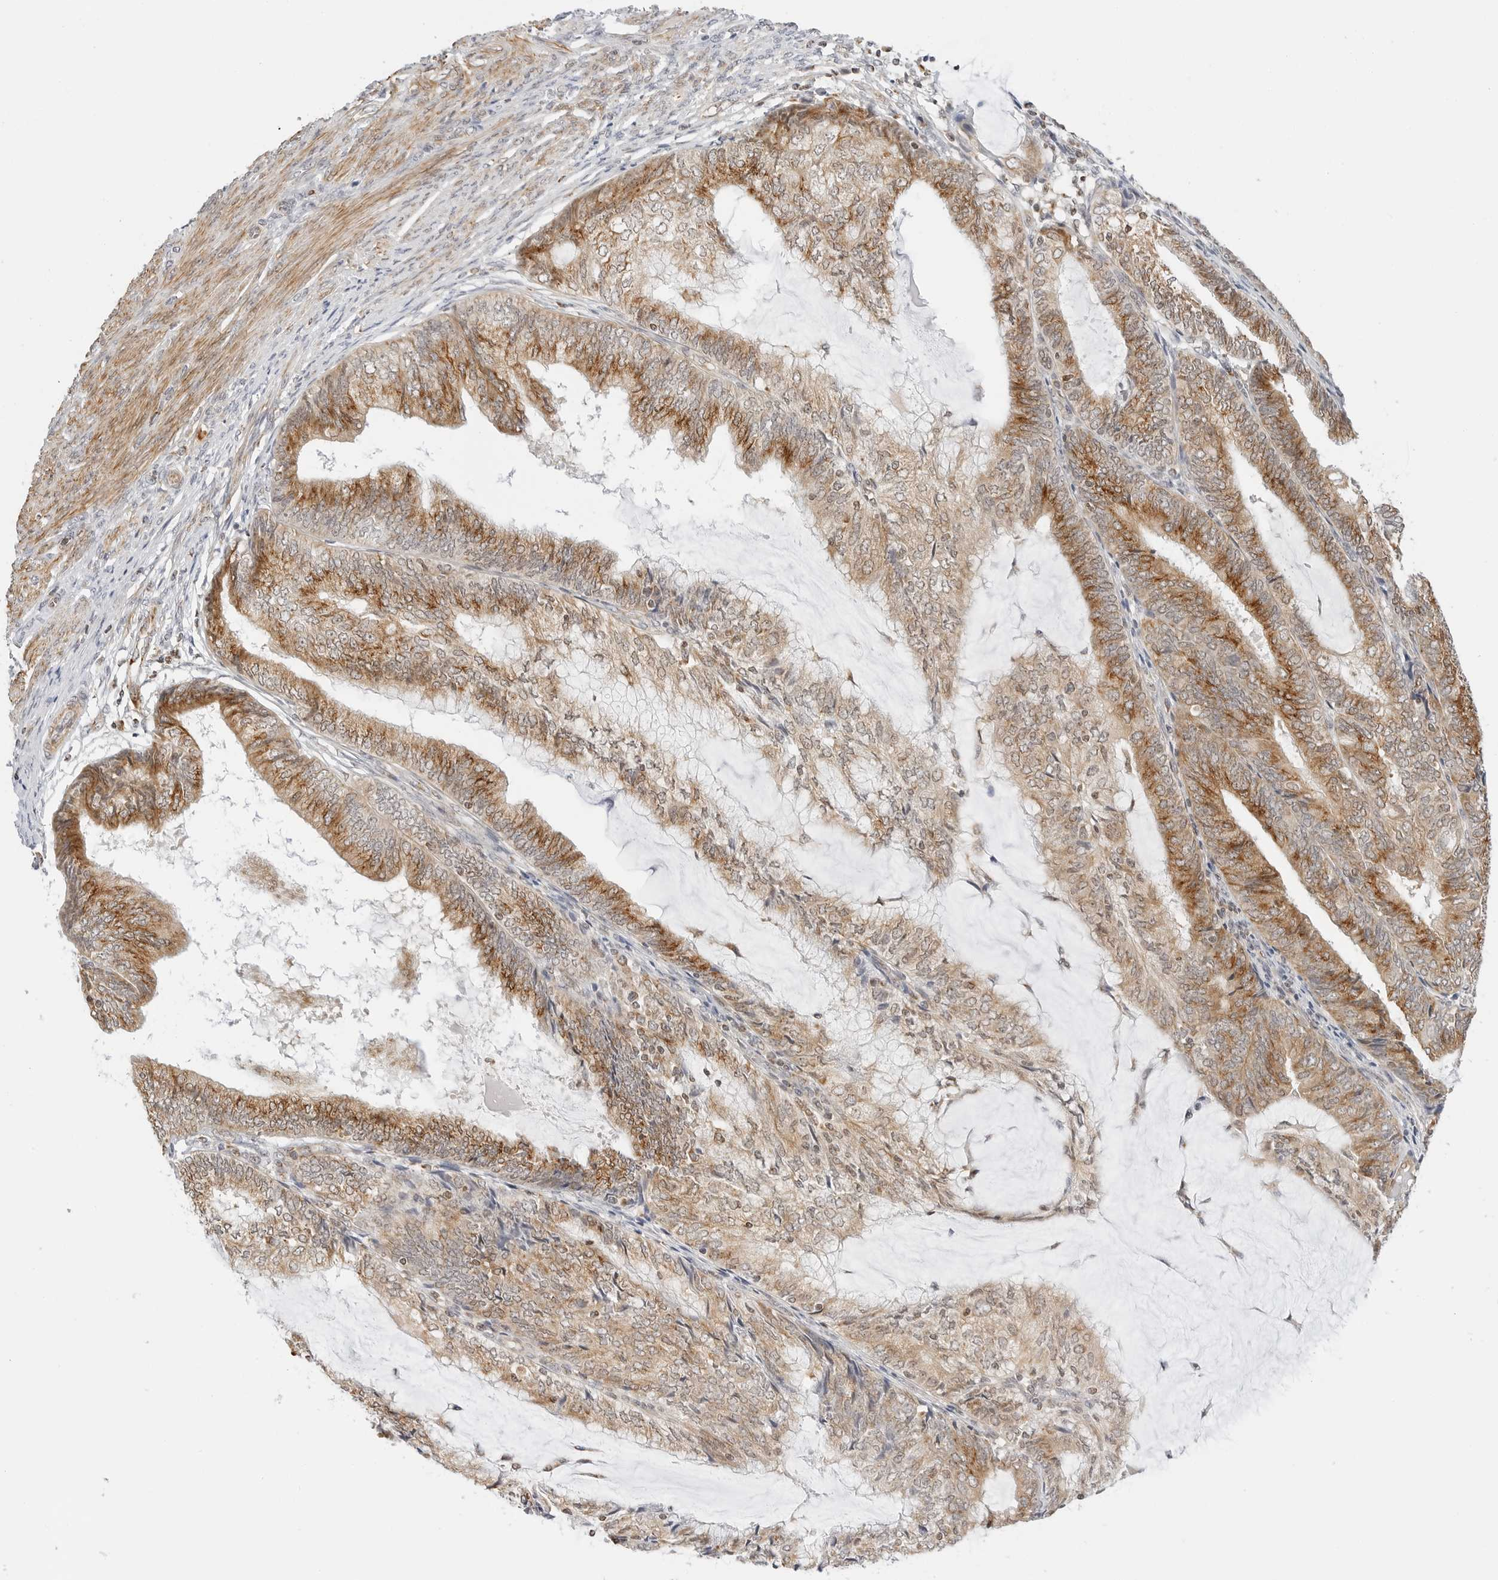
{"staining": {"intensity": "moderate", "quantity": ">75%", "location": "cytoplasmic/membranous"}, "tissue": "endometrial cancer", "cell_type": "Tumor cells", "image_type": "cancer", "snomed": [{"axis": "morphology", "description": "Adenocarcinoma, NOS"}, {"axis": "topography", "description": "Endometrium"}], "caption": "Immunohistochemistry (IHC) (DAB) staining of human endometrial cancer reveals moderate cytoplasmic/membranous protein staining in about >75% of tumor cells. Immunohistochemistry (IHC) stains the protein in brown and the nuclei are stained blue.", "gene": "GORAB", "patient": {"sex": "female", "age": 81}}